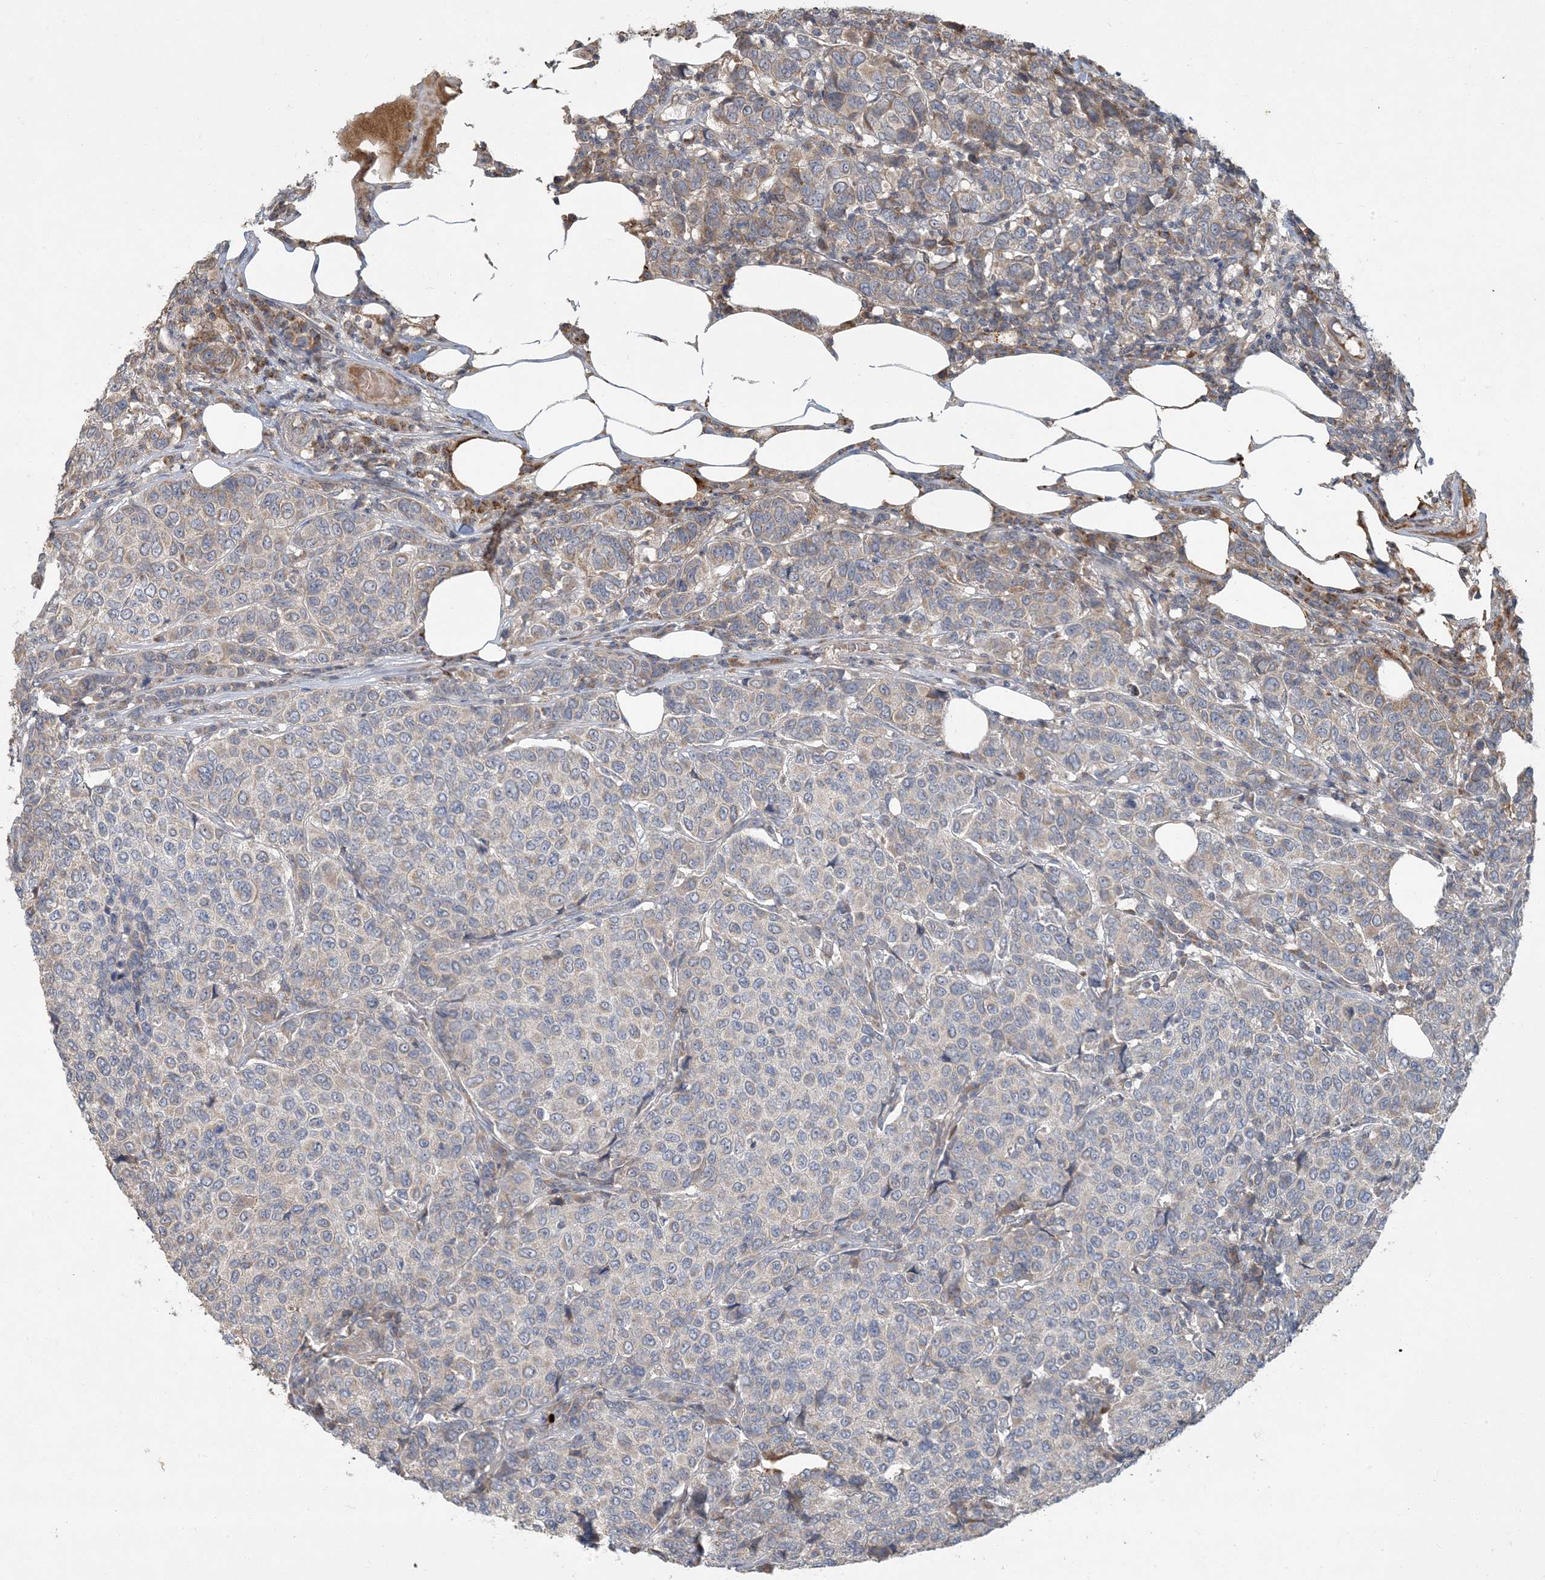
{"staining": {"intensity": "moderate", "quantity": "<25%", "location": "cytoplasmic/membranous"}, "tissue": "breast cancer", "cell_type": "Tumor cells", "image_type": "cancer", "snomed": [{"axis": "morphology", "description": "Duct carcinoma"}, {"axis": "topography", "description": "Breast"}], "caption": "IHC of breast cancer reveals low levels of moderate cytoplasmic/membranous expression in about <25% of tumor cells. (Stains: DAB in brown, nuclei in blue, Microscopy: brightfield microscopy at high magnification).", "gene": "LTN1", "patient": {"sex": "female", "age": 55}}